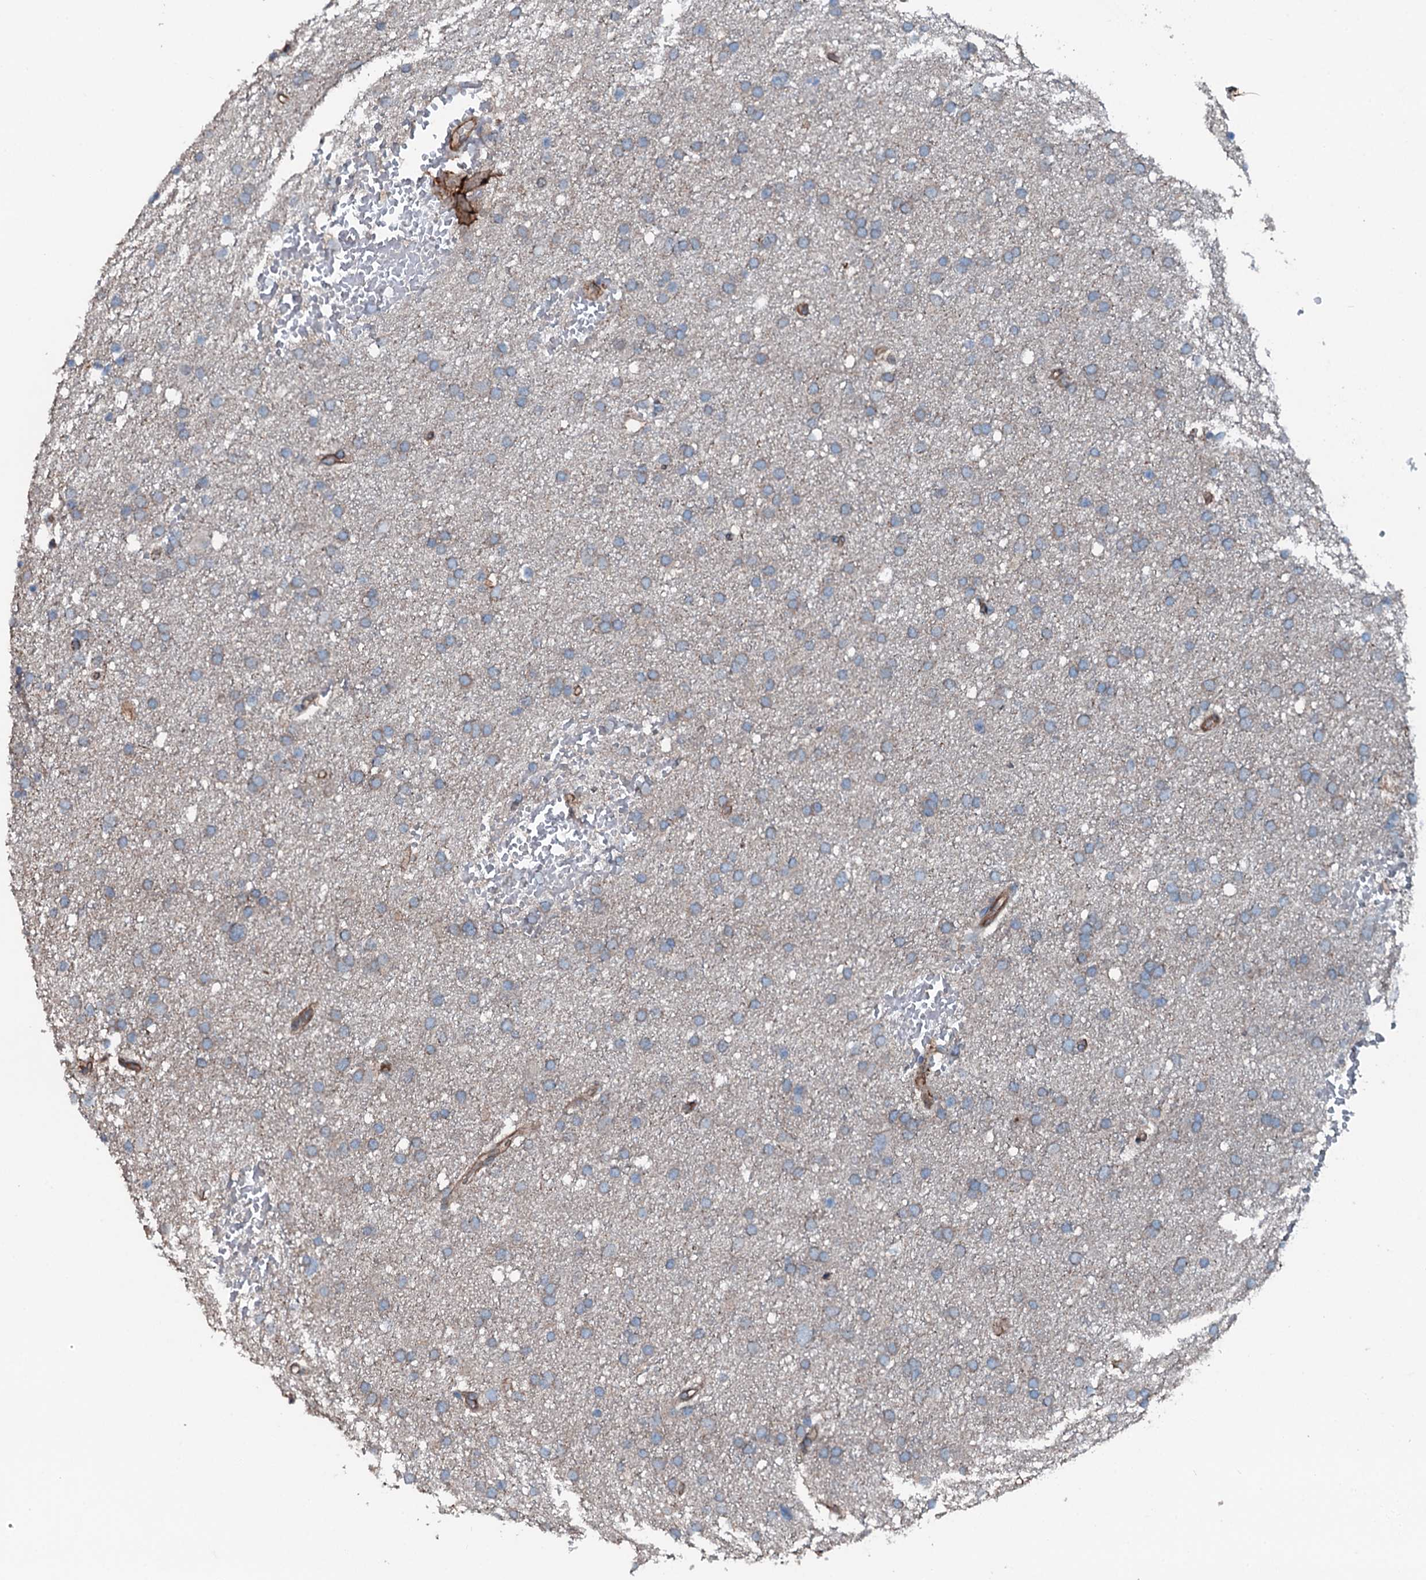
{"staining": {"intensity": "negative", "quantity": "none", "location": "none"}, "tissue": "glioma", "cell_type": "Tumor cells", "image_type": "cancer", "snomed": [{"axis": "morphology", "description": "Glioma, malignant, High grade"}, {"axis": "topography", "description": "Cerebral cortex"}], "caption": "The image demonstrates no significant expression in tumor cells of high-grade glioma (malignant).", "gene": "SLC25A38", "patient": {"sex": "female", "age": 36}}